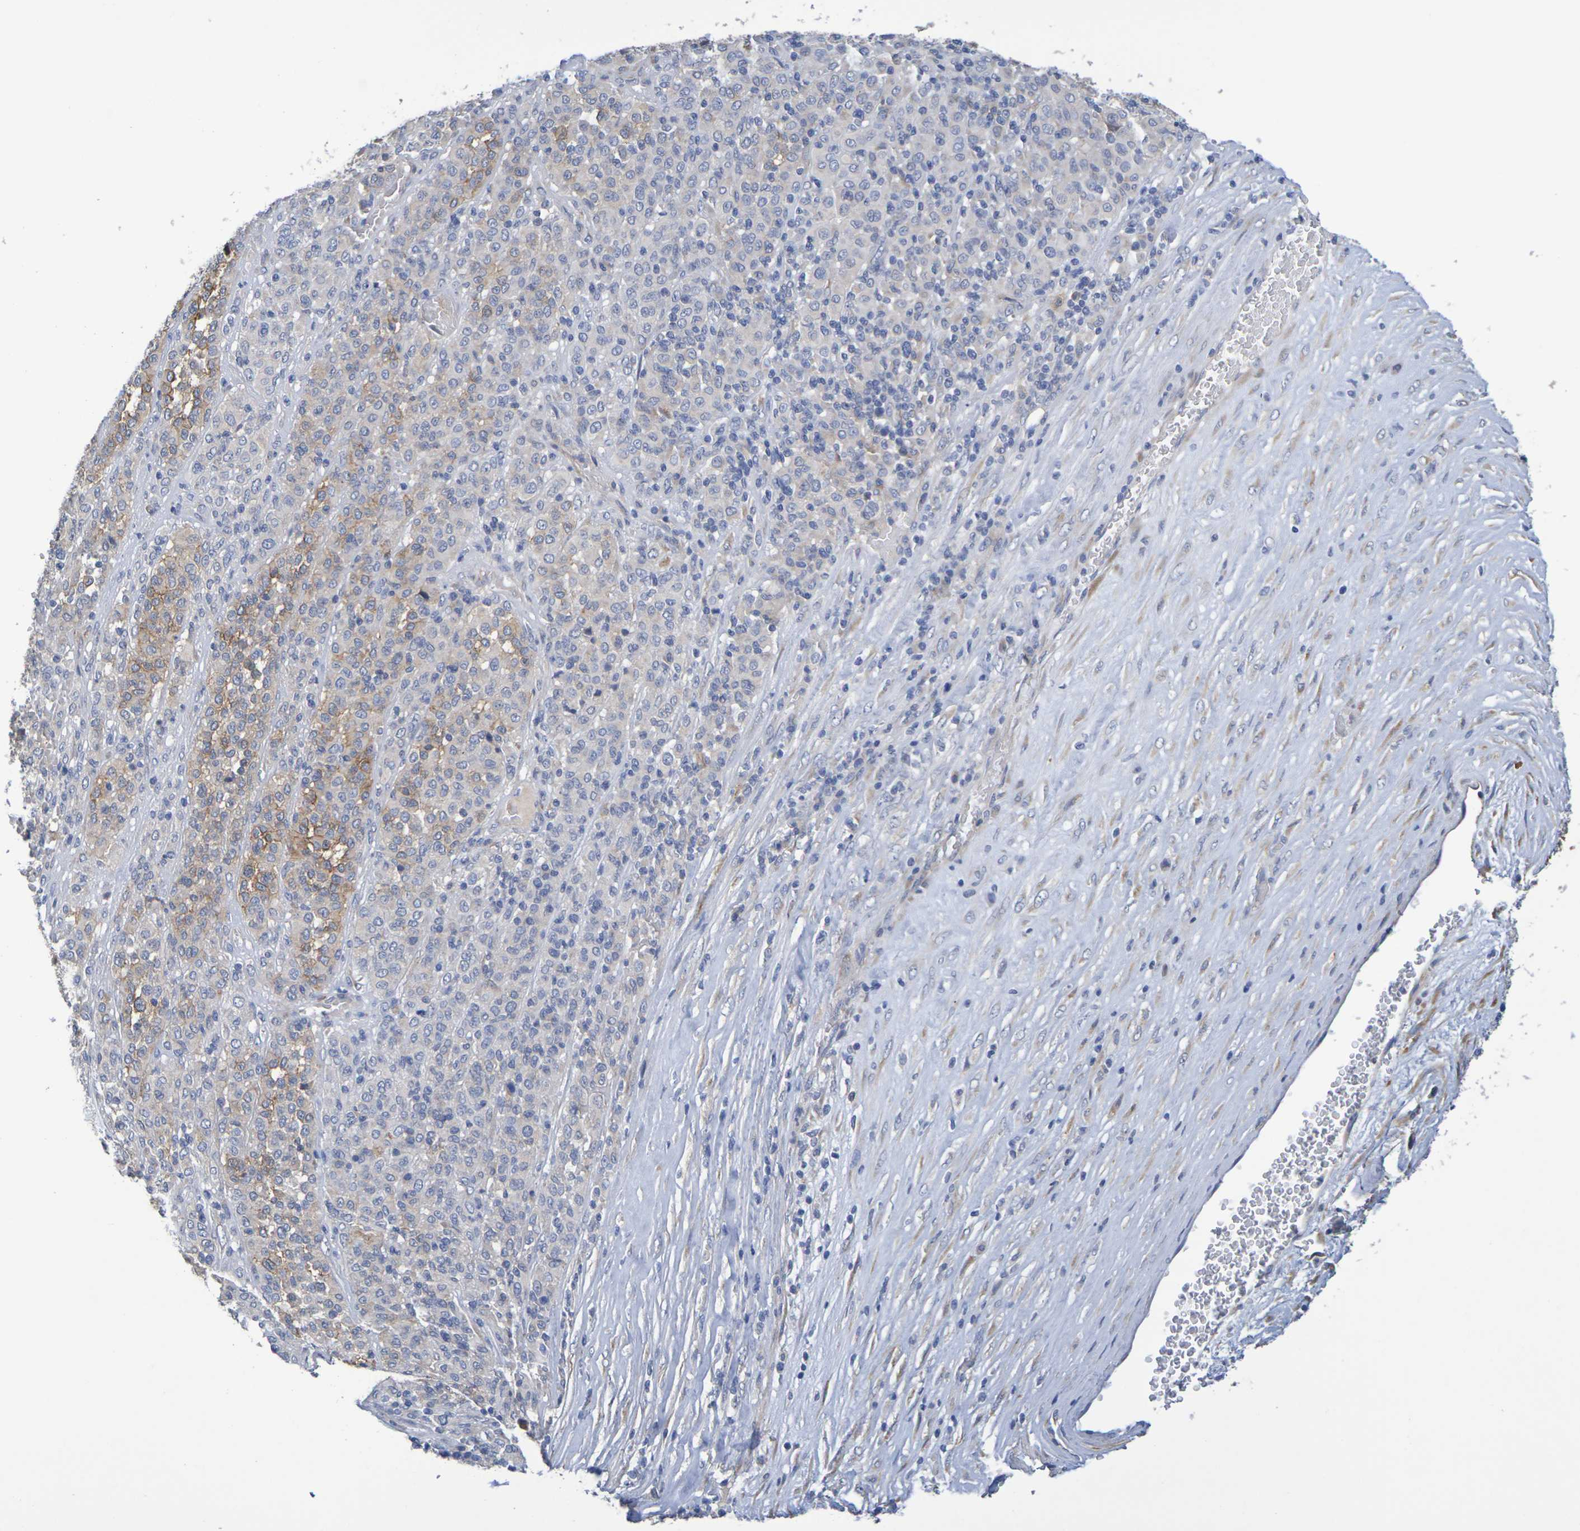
{"staining": {"intensity": "moderate", "quantity": "<25%", "location": "cytoplasmic/membranous"}, "tissue": "melanoma", "cell_type": "Tumor cells", "image_type": "cancer", "snomed": [{"axis": "morphology", "description": "Malignant melanoma, Metastatic site"}, {"axis": "topography", "description": "Pancreas"}], "caption": "This histopathology image demonstrates immunohistochemistry staining of malignant melanoma (metastatic site), with low moderate cytoplasmic/membranous positivity in about <25% of tumor cells.", "gene": "SDC4", "patient": {"sex": "female", "age": 30}}